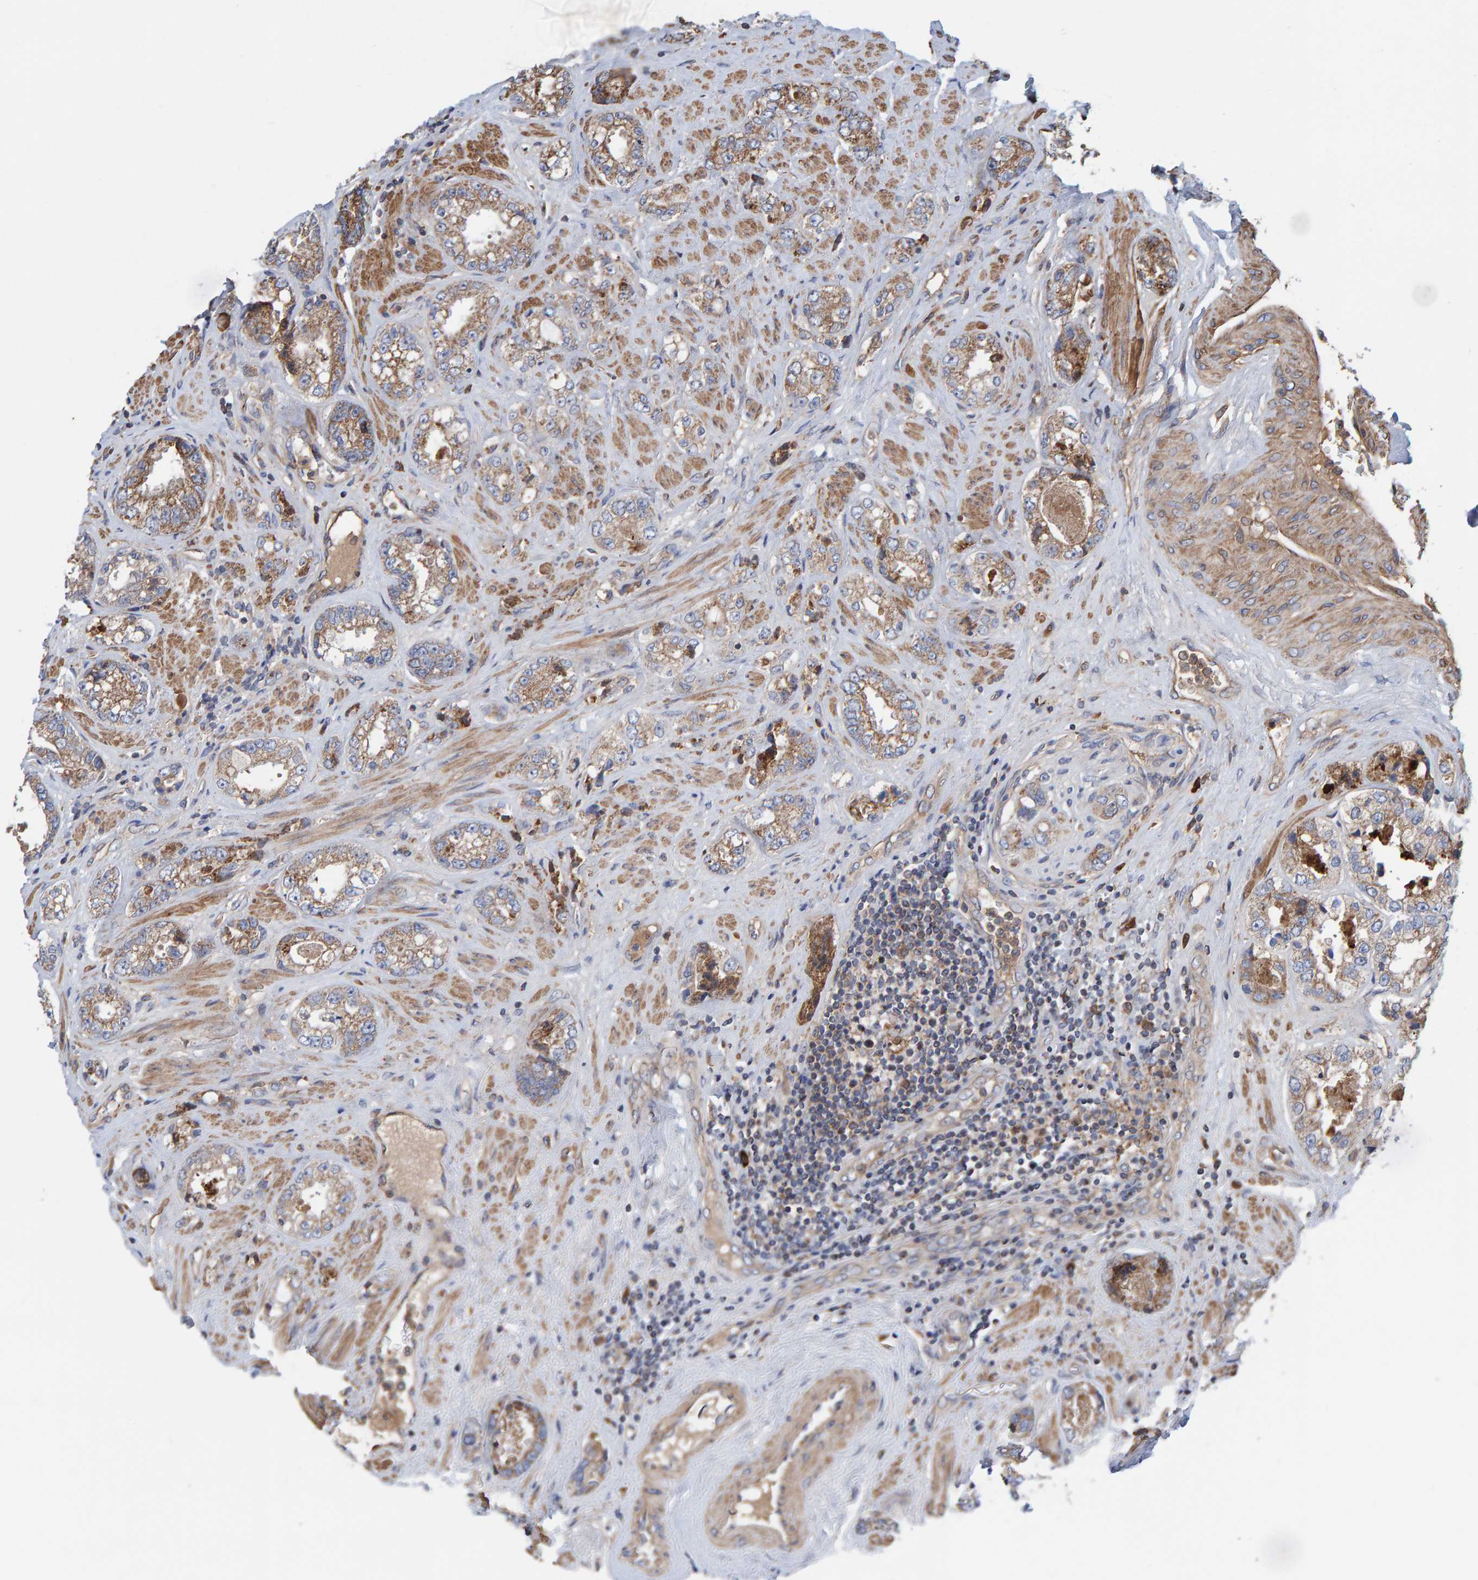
{"staining": {"intensity": "moderate", "quantity": "25%-75%", "location": "cytoplasmic/membranous"}, "tissue": "prostate cancer", "cell_type": "Tumor cells", "image_type": "cancer", "snomed": [{"axis": "morphology", "description": "Adenocarcinoma, High grade"}, {"axis": "topography", "description": "Prostate"}], "caption": "Protein staining reveals moderate cytoplasmic/membranous expression in approximately 25%-75% of tumor cells in prostate cancer (high-grade adenocarcinoma).", "gene": "KIAA0753", "patient": {"sex": "male", "age": 61}}